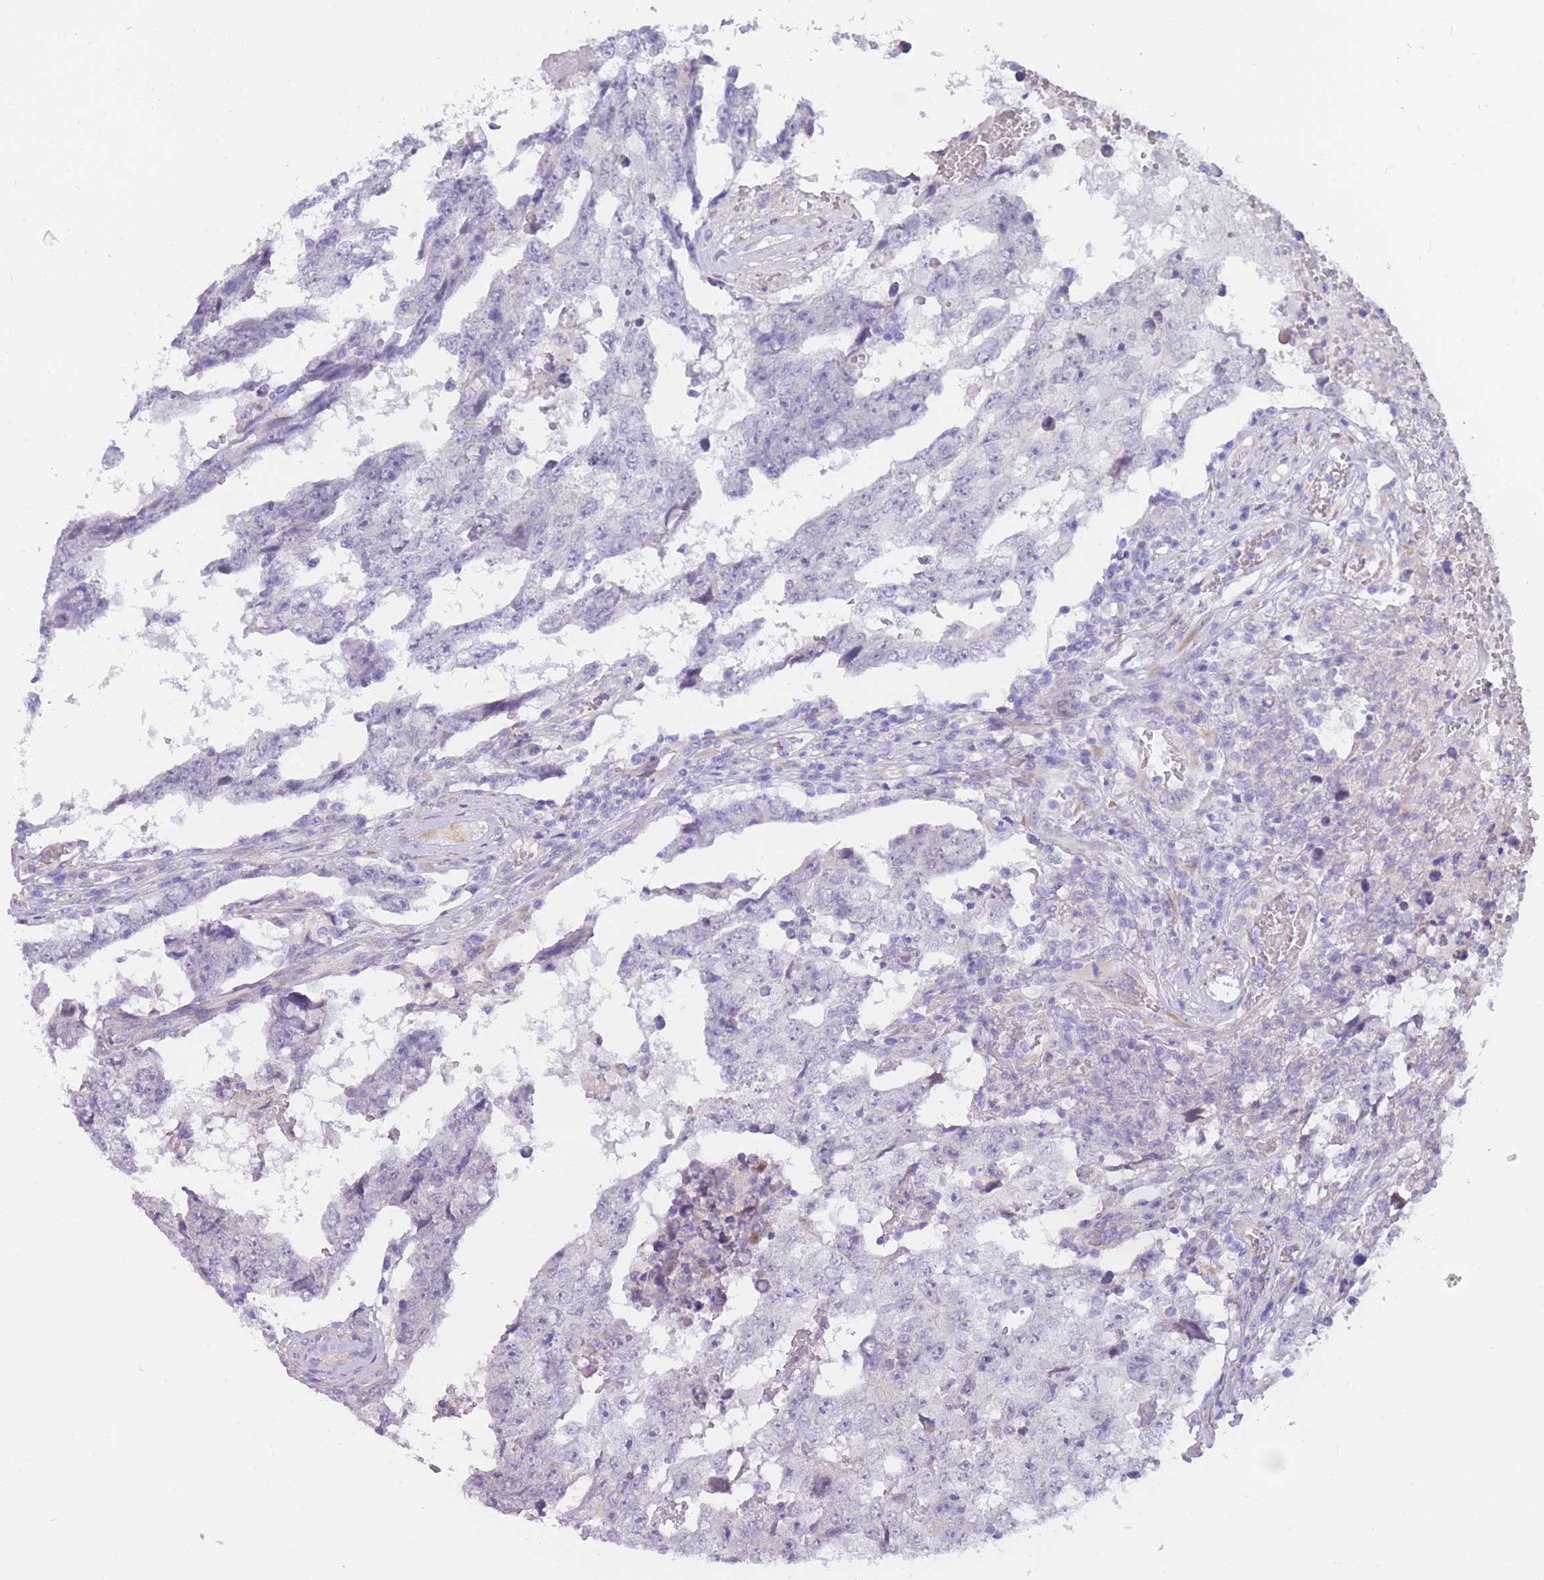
{"staining": {"intensity": "negative", "quantity": "none", "location": "none"}, "tissue": "testis cancer", "cell_type": "Tumor cells", "image_type": "cancer", "snomed": [{"axis": "morphology", "description": "Carcinoma, Embryonal, NOS"}, {"axis": "topography", "description": "Testis"}], "caption": "The immunohistochemistry micrograph has no significant positivity in tumor cells of testis embryonal carcinoma tissue.", "gene": "COL27A1", "patient": {"sex": "male", "age": 25}}